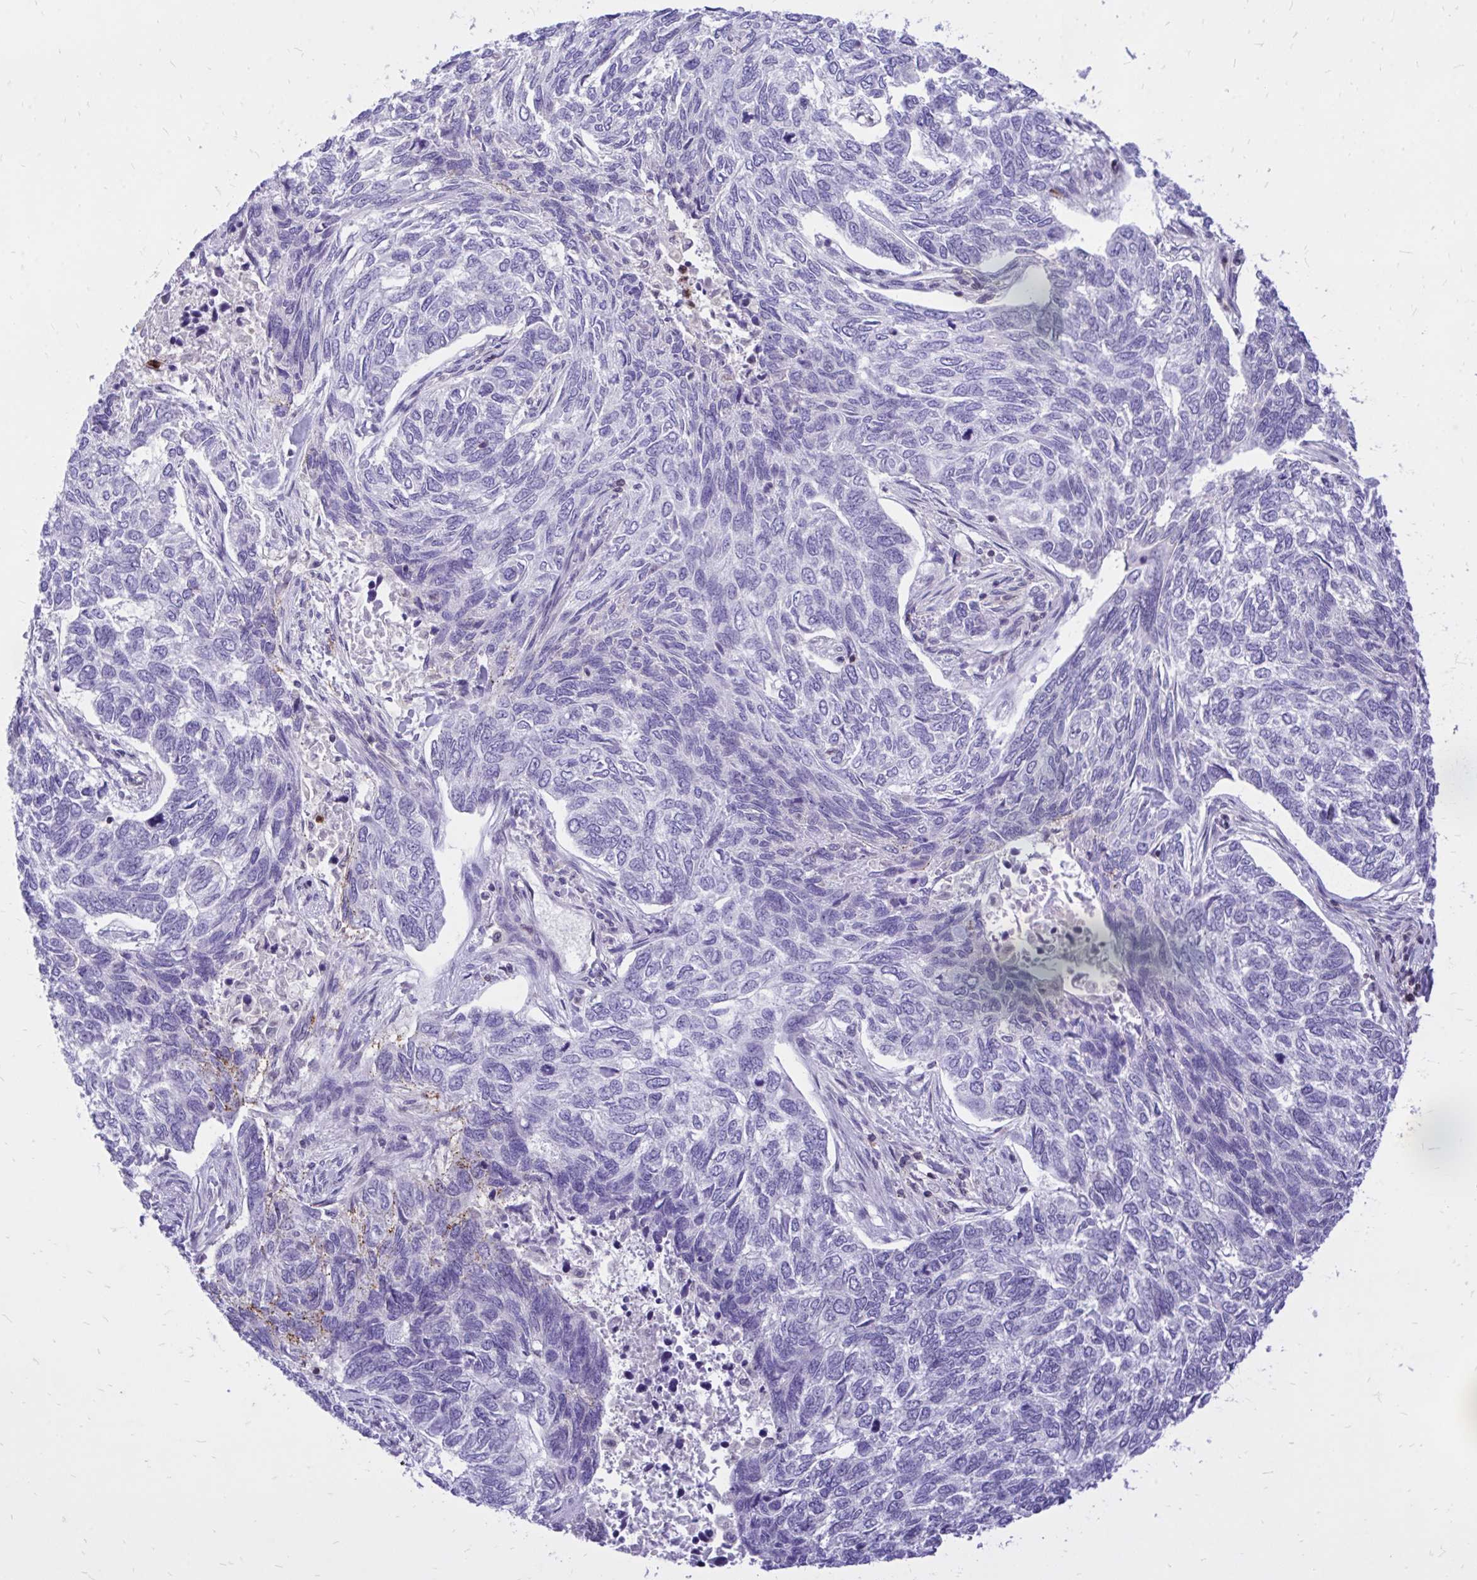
{"staining": {"intensity": "negative", "quantity": "none", "location": "none"}, "tissue": "skin cancer", "cell_type": "Tumor cells", "image_type": "cancer", "snomed": [{"axis": "morphology", "description": "Basal cell carcinoma"}, {"axis": "topography", "description": "Skin"}], "caption": "IHC of skin cancer (basal cell carcinoma) demonstrates no positivity in tumor cells.", "gene": "CXCL8", "patient": {"sex": "female", "age": 65}}